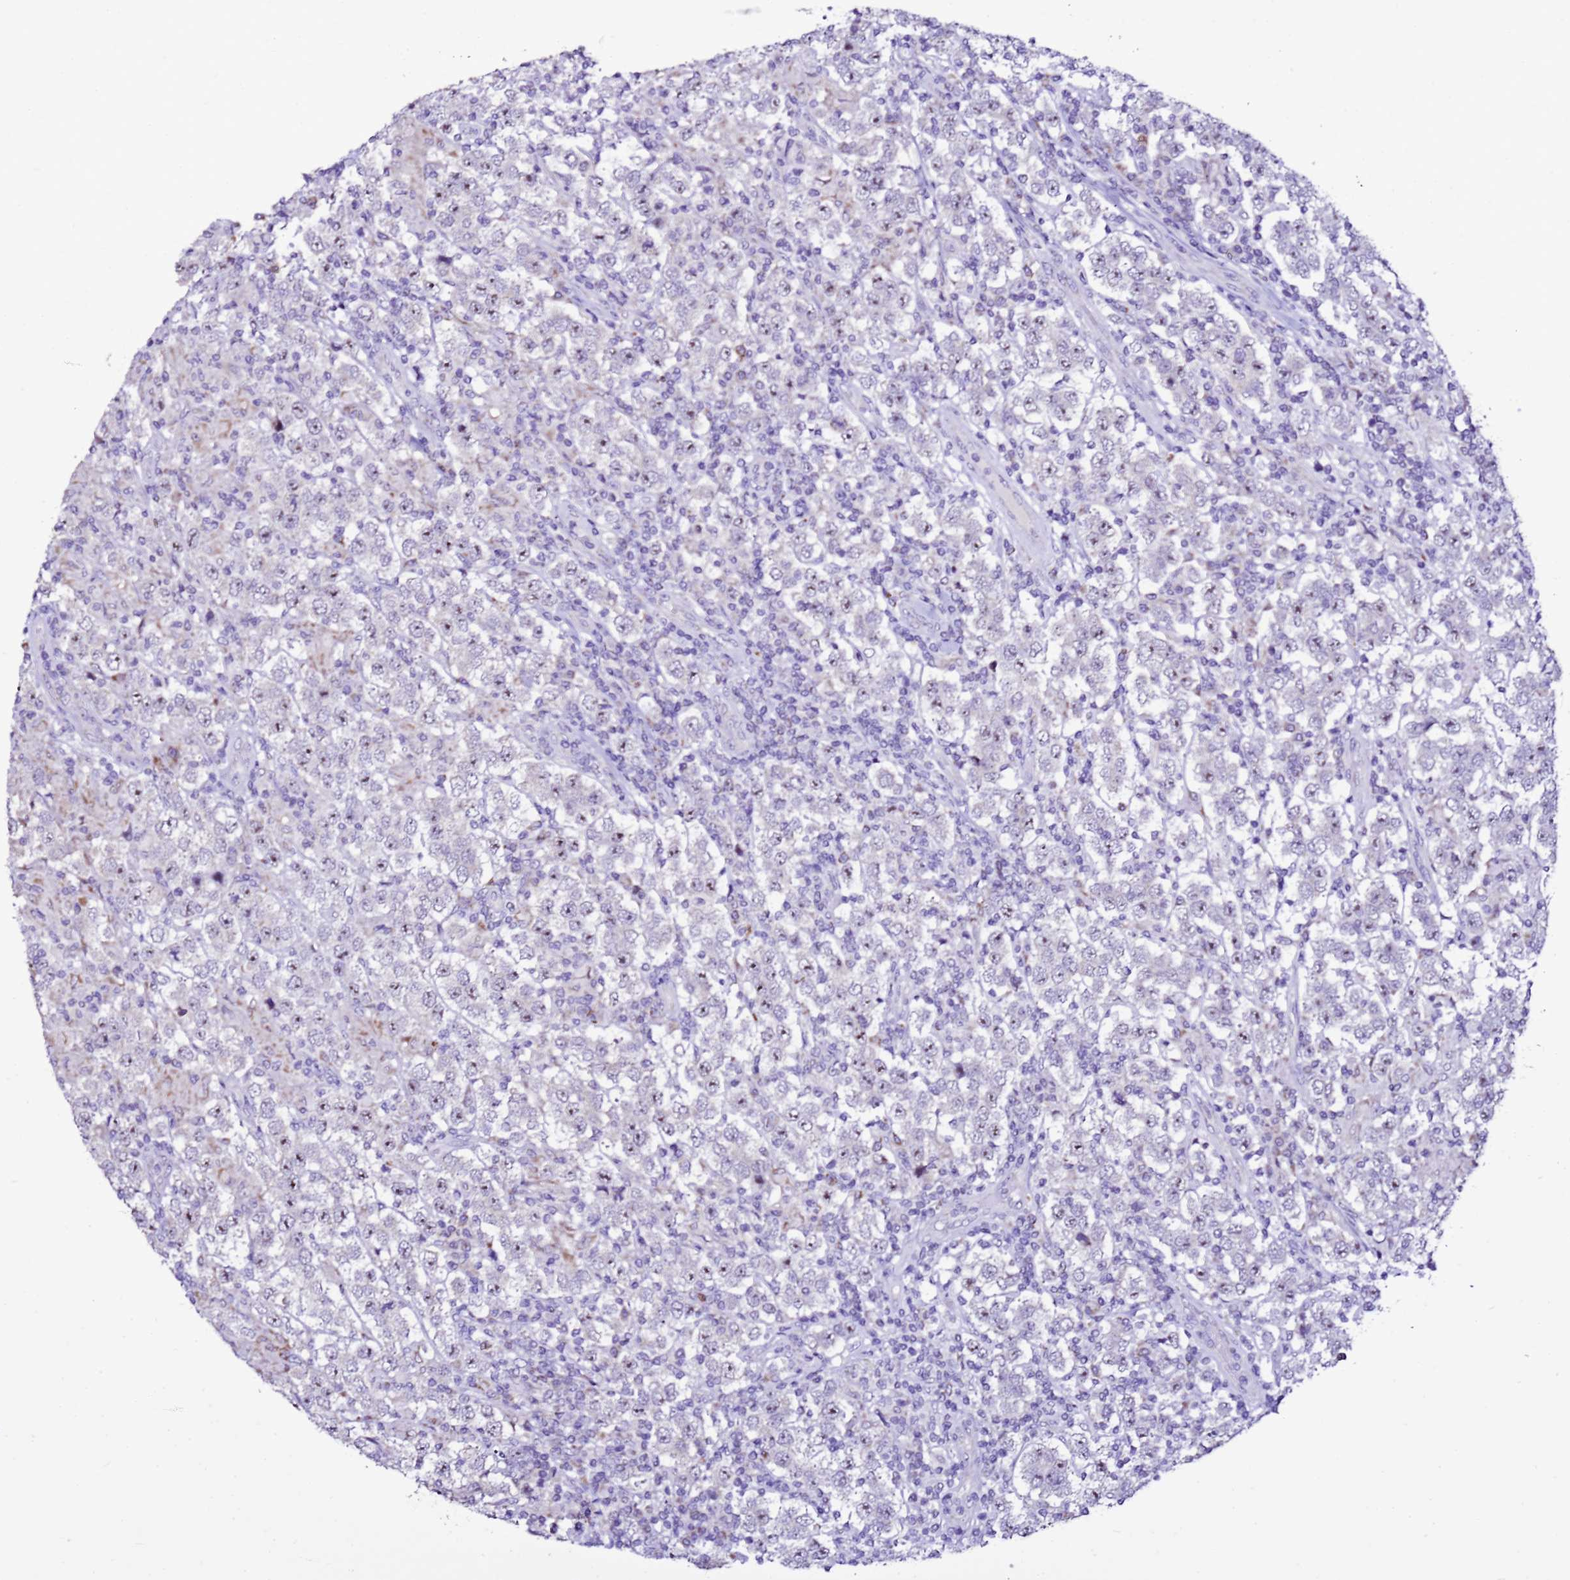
{"staining": {"intensity": "moderate", "quantity": "<25%", "location": "nuclear"}, "tissue": "testis cancer", "cell_type": "Tumor cells", "image_type": "cancer", "snomed": [{"axis": "morphology", "description": "Normal tissue, NOS"}, {"axis": "morphology", "description": "Urothelial carcinoma, High grade"}, {"axis": "morphology", "description": "Seminoma, NOS"}, {"axis": "morphology", "description": "Carcinoma, Embryonal, NOS"}, {"axis": "topography", "description": "Urinary bladder"}, {"axis": "topography", "description": "Testis"}], "caption": "Human testis cancer stained with a brown dye displays moderate nuclear positive expression in approximately <25% of tumor cells.", "gene": "DPH6", "patient": {"sex": "male", "age": 41}}